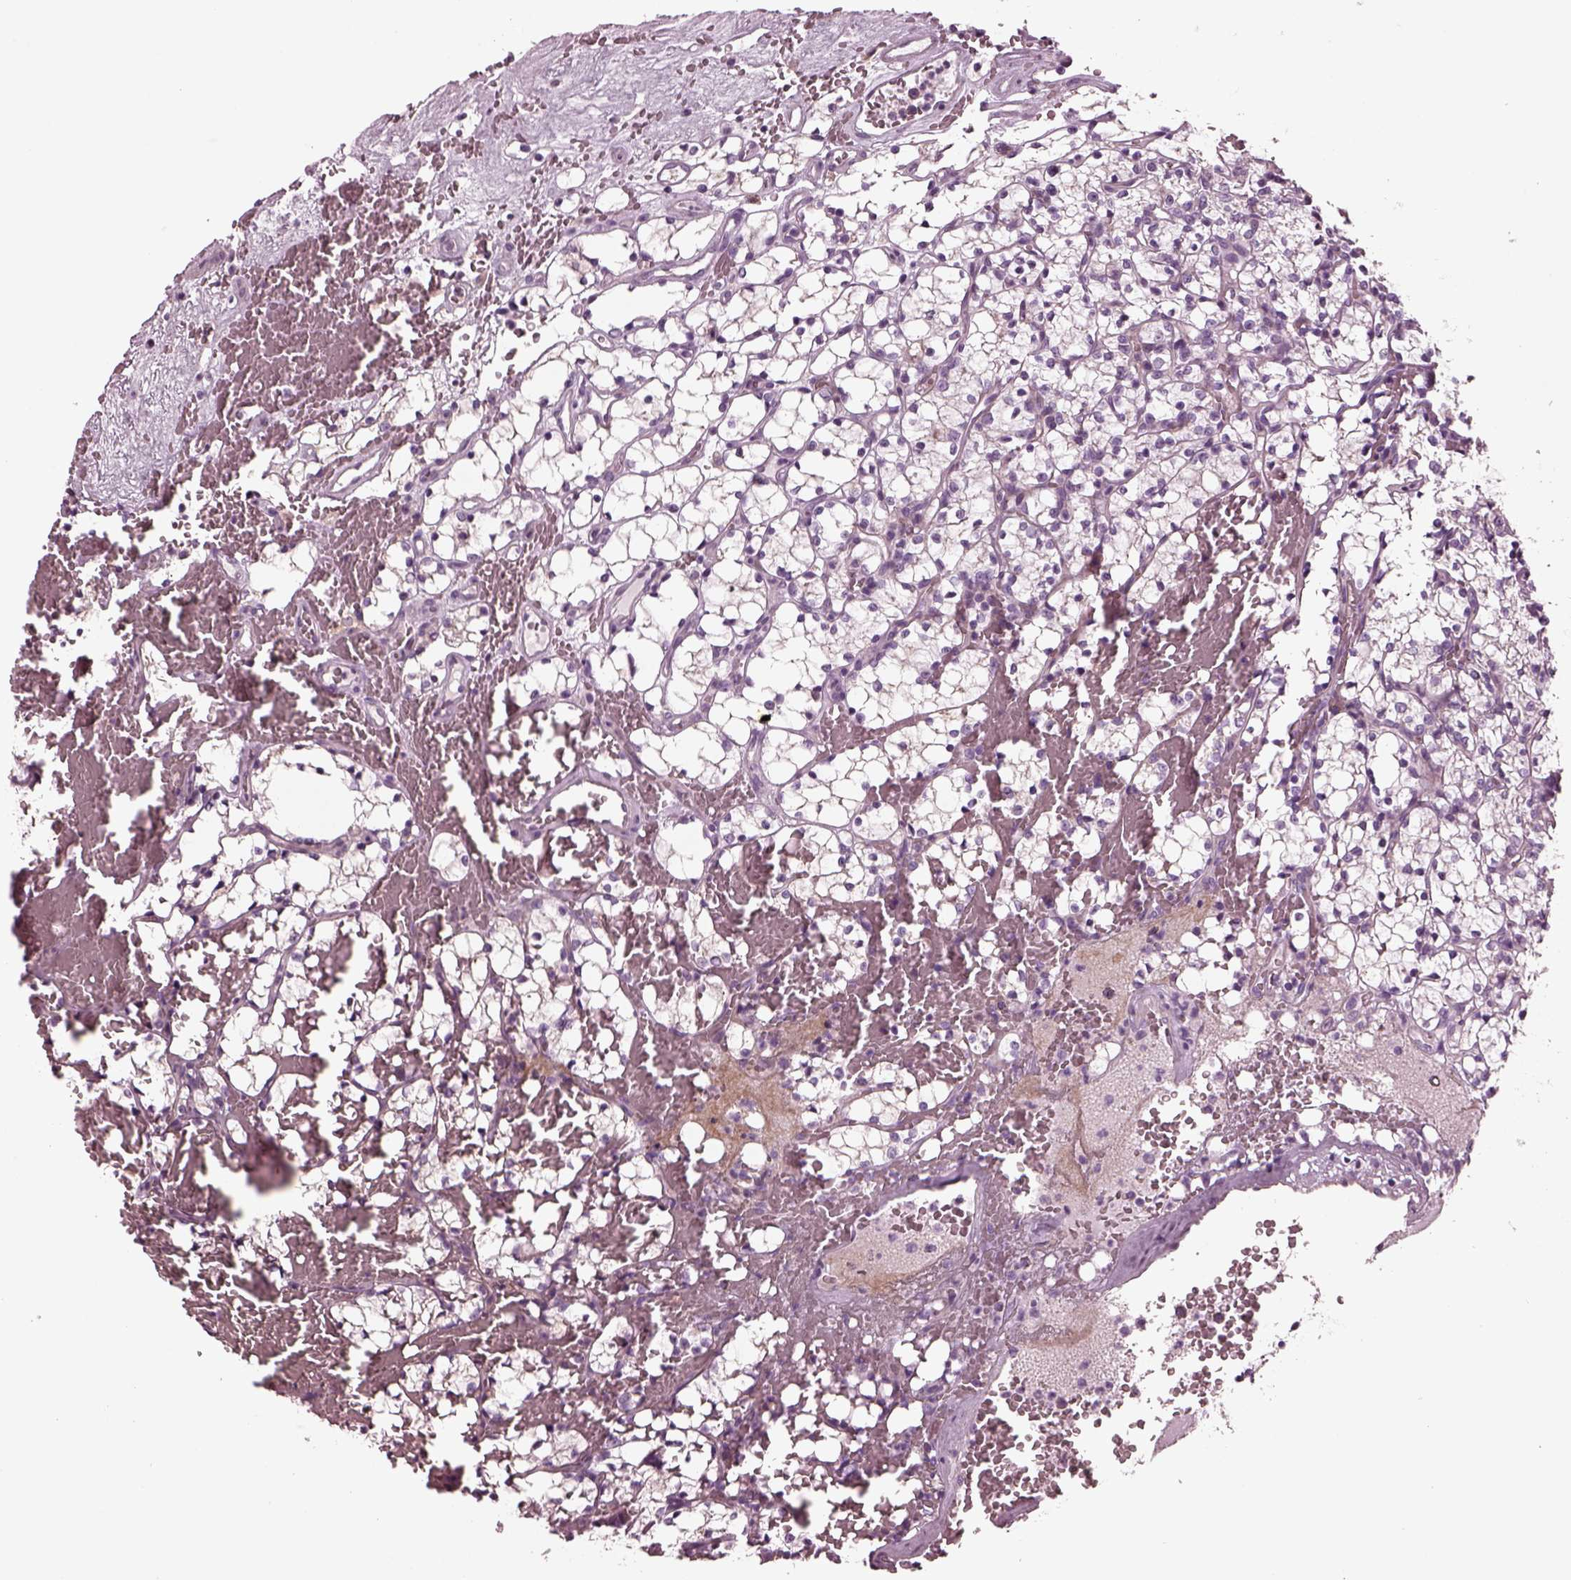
{"staining": {"intensity": "negative", "quantity": "none", "location": "none"}, "tissue": "renal cancer", "cell_type": "Tumor cells", "image_type": "cancer", "snomed": [{"axis": "morphology", "description": "Adenocarcinoma, NOS"}, {"axis": "topography", "description": "Kidney"}], "caption": "Tumor cells are negative for brown protein staining in renal adenocarcinoma.", "gene": "GDF11", "patient": {"sex": "female", "age": 69}}